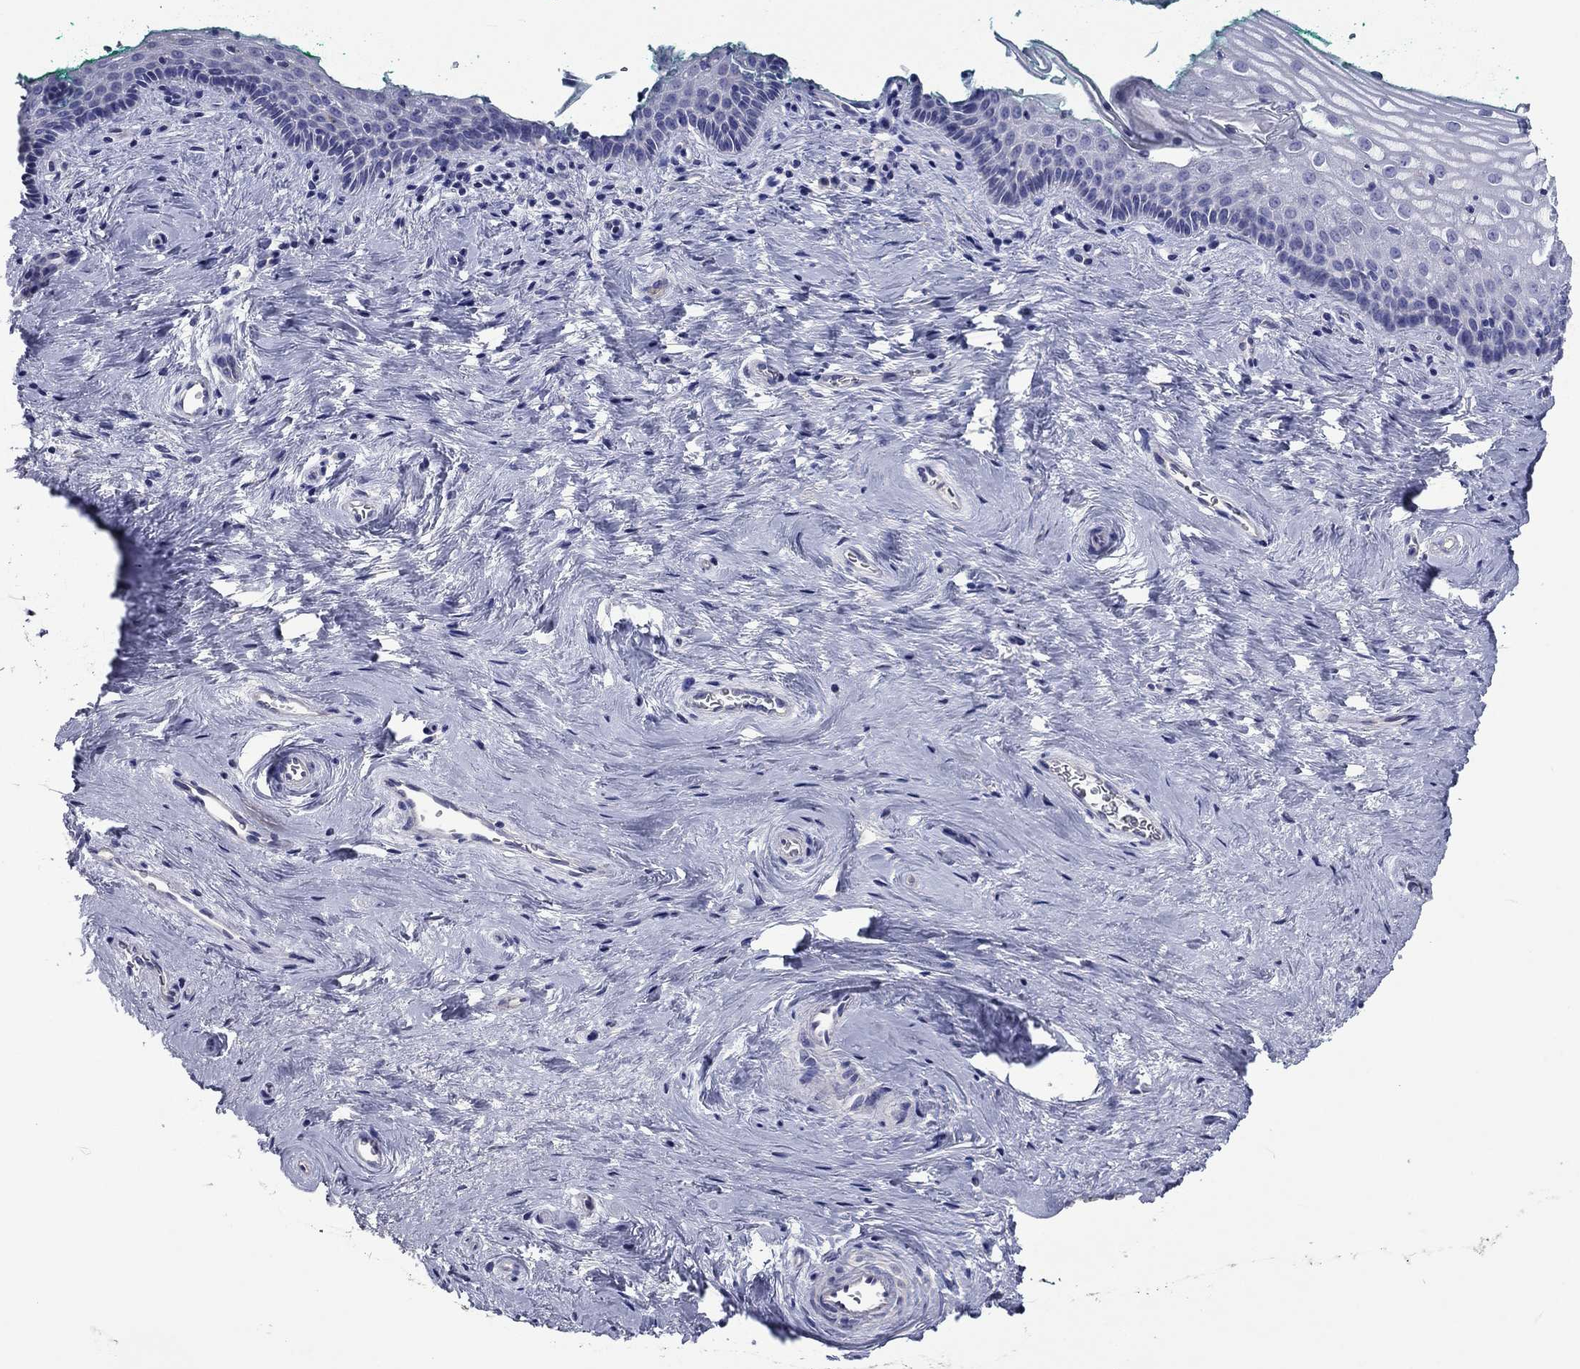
{"staining": {"intensity": "negative", "quantity": "none", "location": "none"}, "tissue": "vagina", "cell_type": "Squamous epithelial cells", "image_type": "normal", "snomed": [{"axis": "morphology", "description": "Normal tissue, NOS"}, {"axis": "topography", "description": "Vagina"}], "caption": "High power microscopy micrograph of an immunohistochemistry micrograph of benign vagina, revealing no significant staining in squamous epithelial cells. (Immunohistochemistry (ihc), brightfield microscopy, high magnification).", "gene": "CNDP1", "patient": {"sex": "female", "age": 45}}